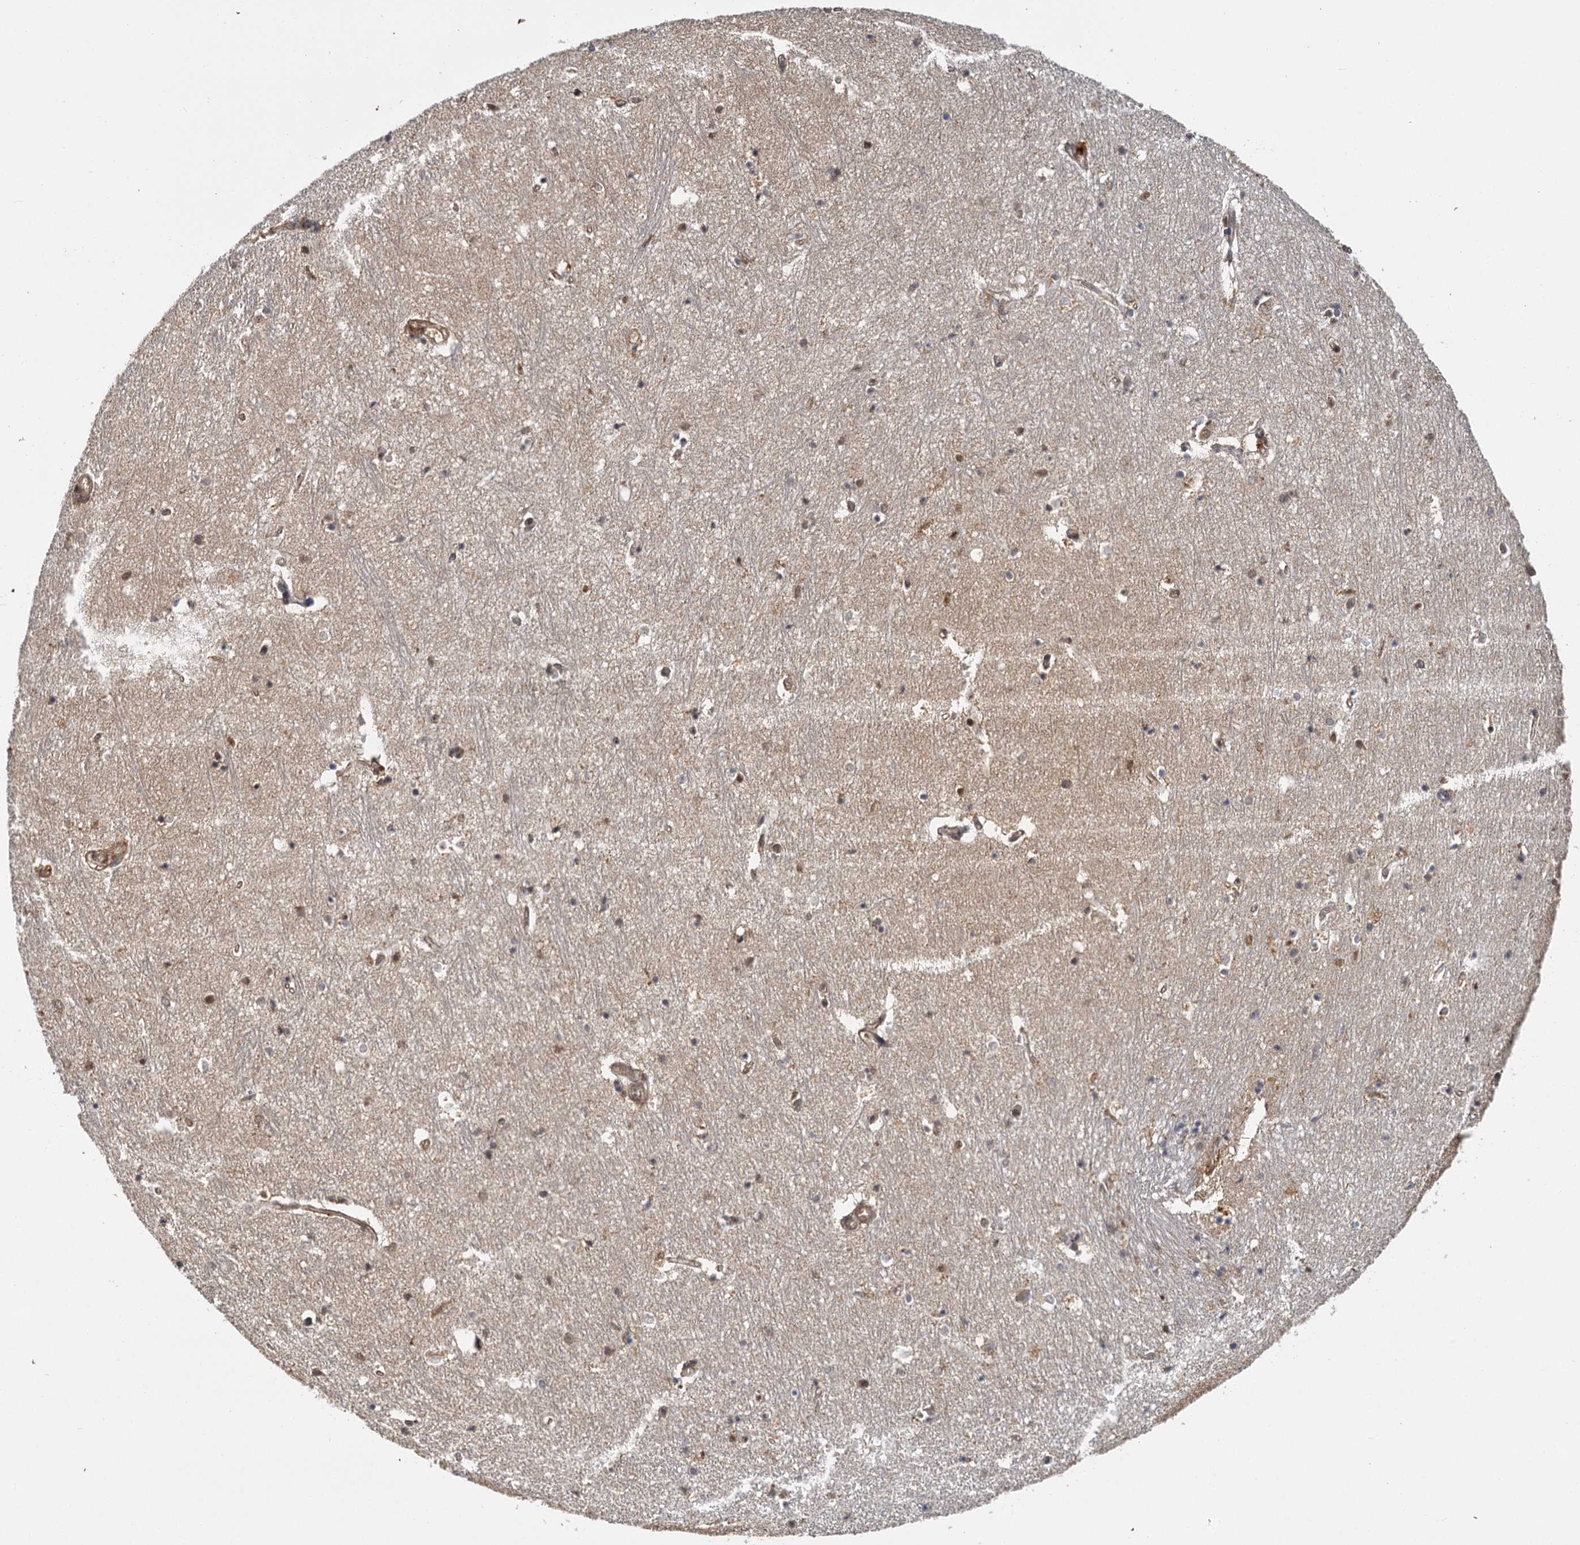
{"staining": {"intensity": "weak", "quantity": "25%-75%", "location": "cytoplasmic/membranous"}, "tissue": "hippocampus", "cell_type": "Glial cells", "image_type": "normal", "snomed": [{"axis": "morphology", "description": "Normal tissue, NOS"}, {"axis": "topography", "description": "Hippocampus"}], "caption": "Immunohistochemical staining of unremarkable human hippocampus displays 25%-75% levels of weak cytoplasmic/membranous protein positivity in approximately 25%-75% of glial cells.", "gene": "ZNF549", "patient": {"sex": "female", "age": 64}}